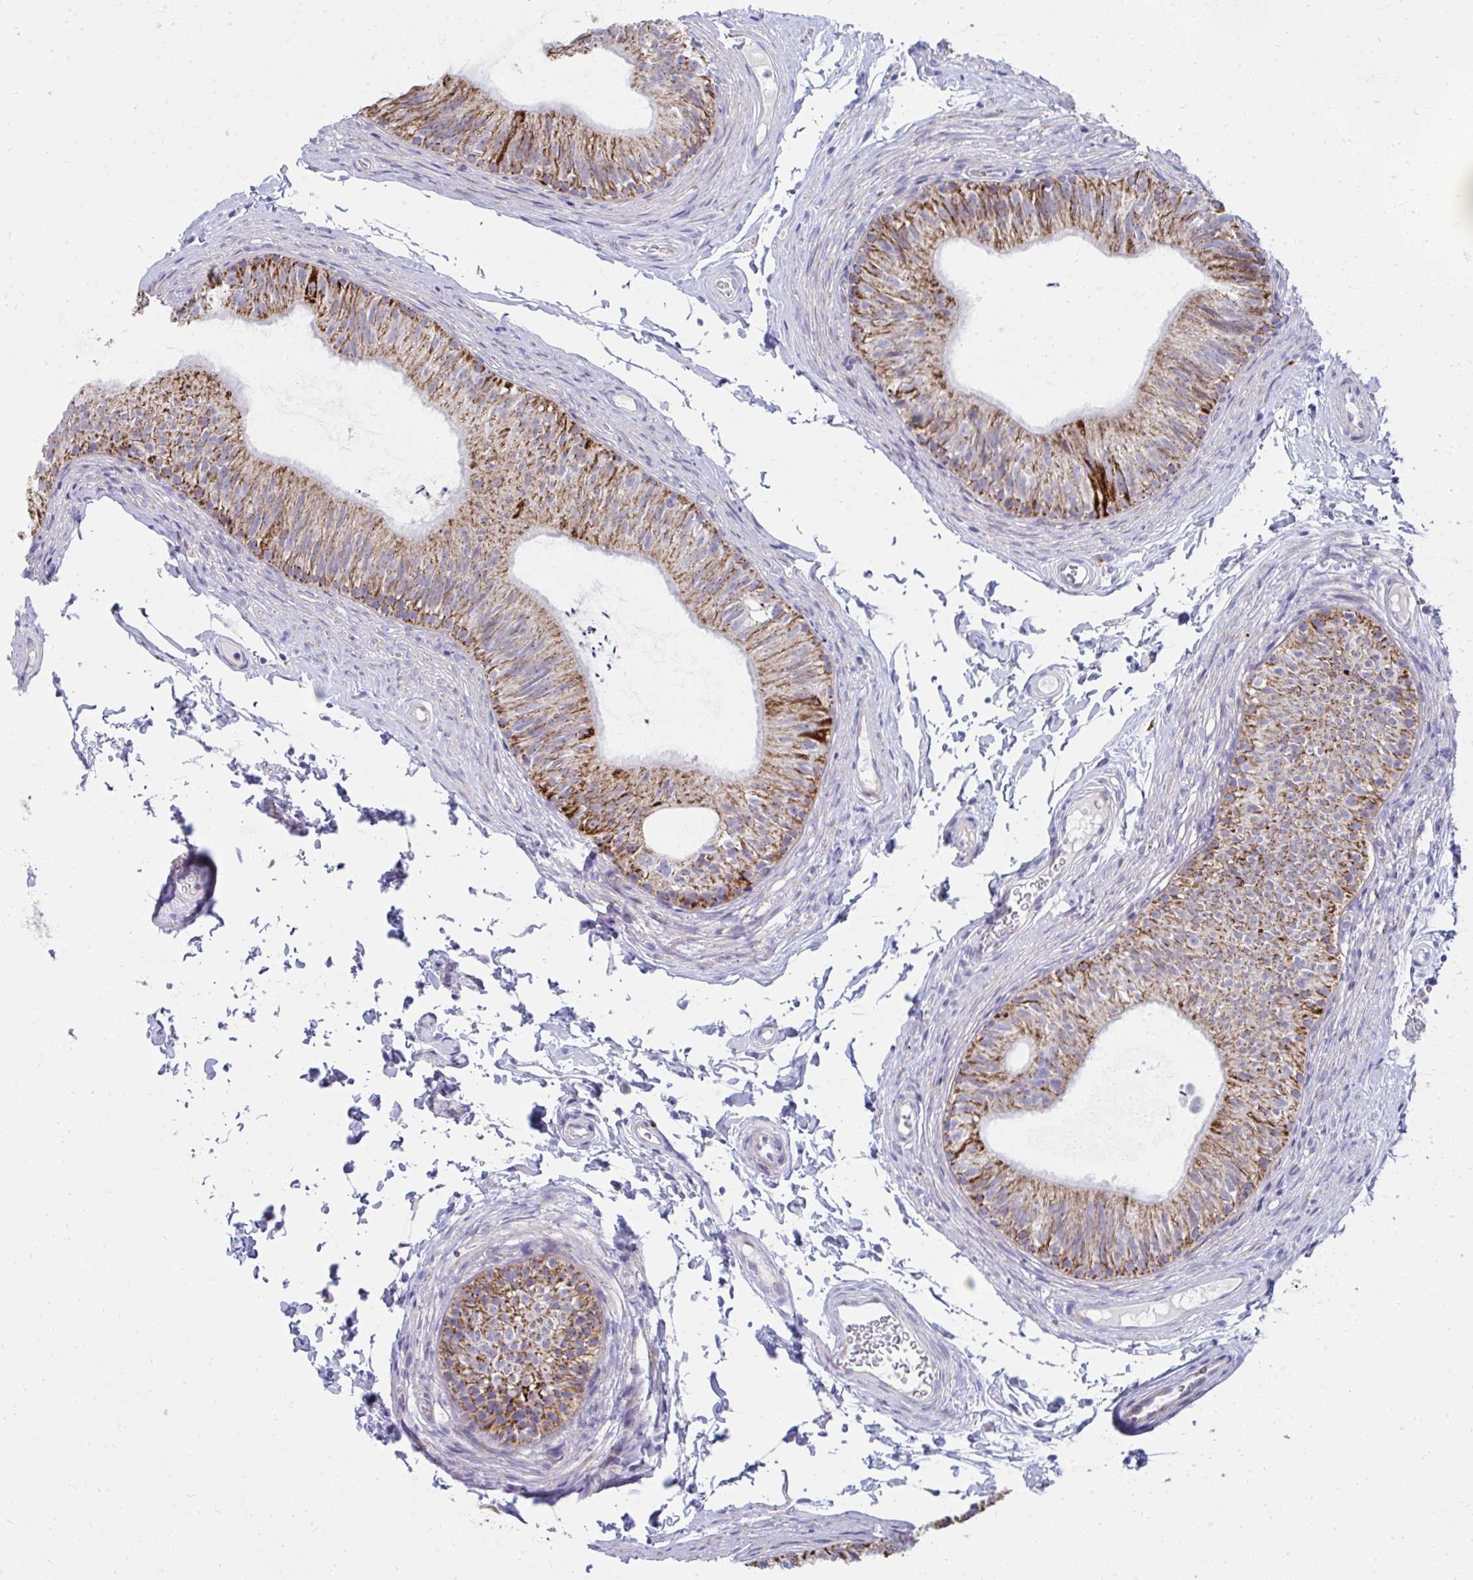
{"staining": {"intensity": "strong", "quantity": "25%-75%", "location": "cytoplasmic/membranous"}, "tissue": "epididymis", "cell_type": "Glandular cells", "image_type": "normal", "snomed": [{"axis": "morphology", "description": "Normal tissue, NOS"}, {"axis": "topography", "description": "Epididymis, spermatic cord, NOS"}, {"axis": "topography", "description": "Epididymis"}, {"axis": "topography", "description": "Peripheral nerve tissue"}], "caption": "Immunohistochemical staining of benign epididymis exhibits strong cytoplasmic/membranous protein expression in approximately 25%-75% of glandular cells.", "gene": "IL37", "patient": {"sex": "male", "age": 29}}